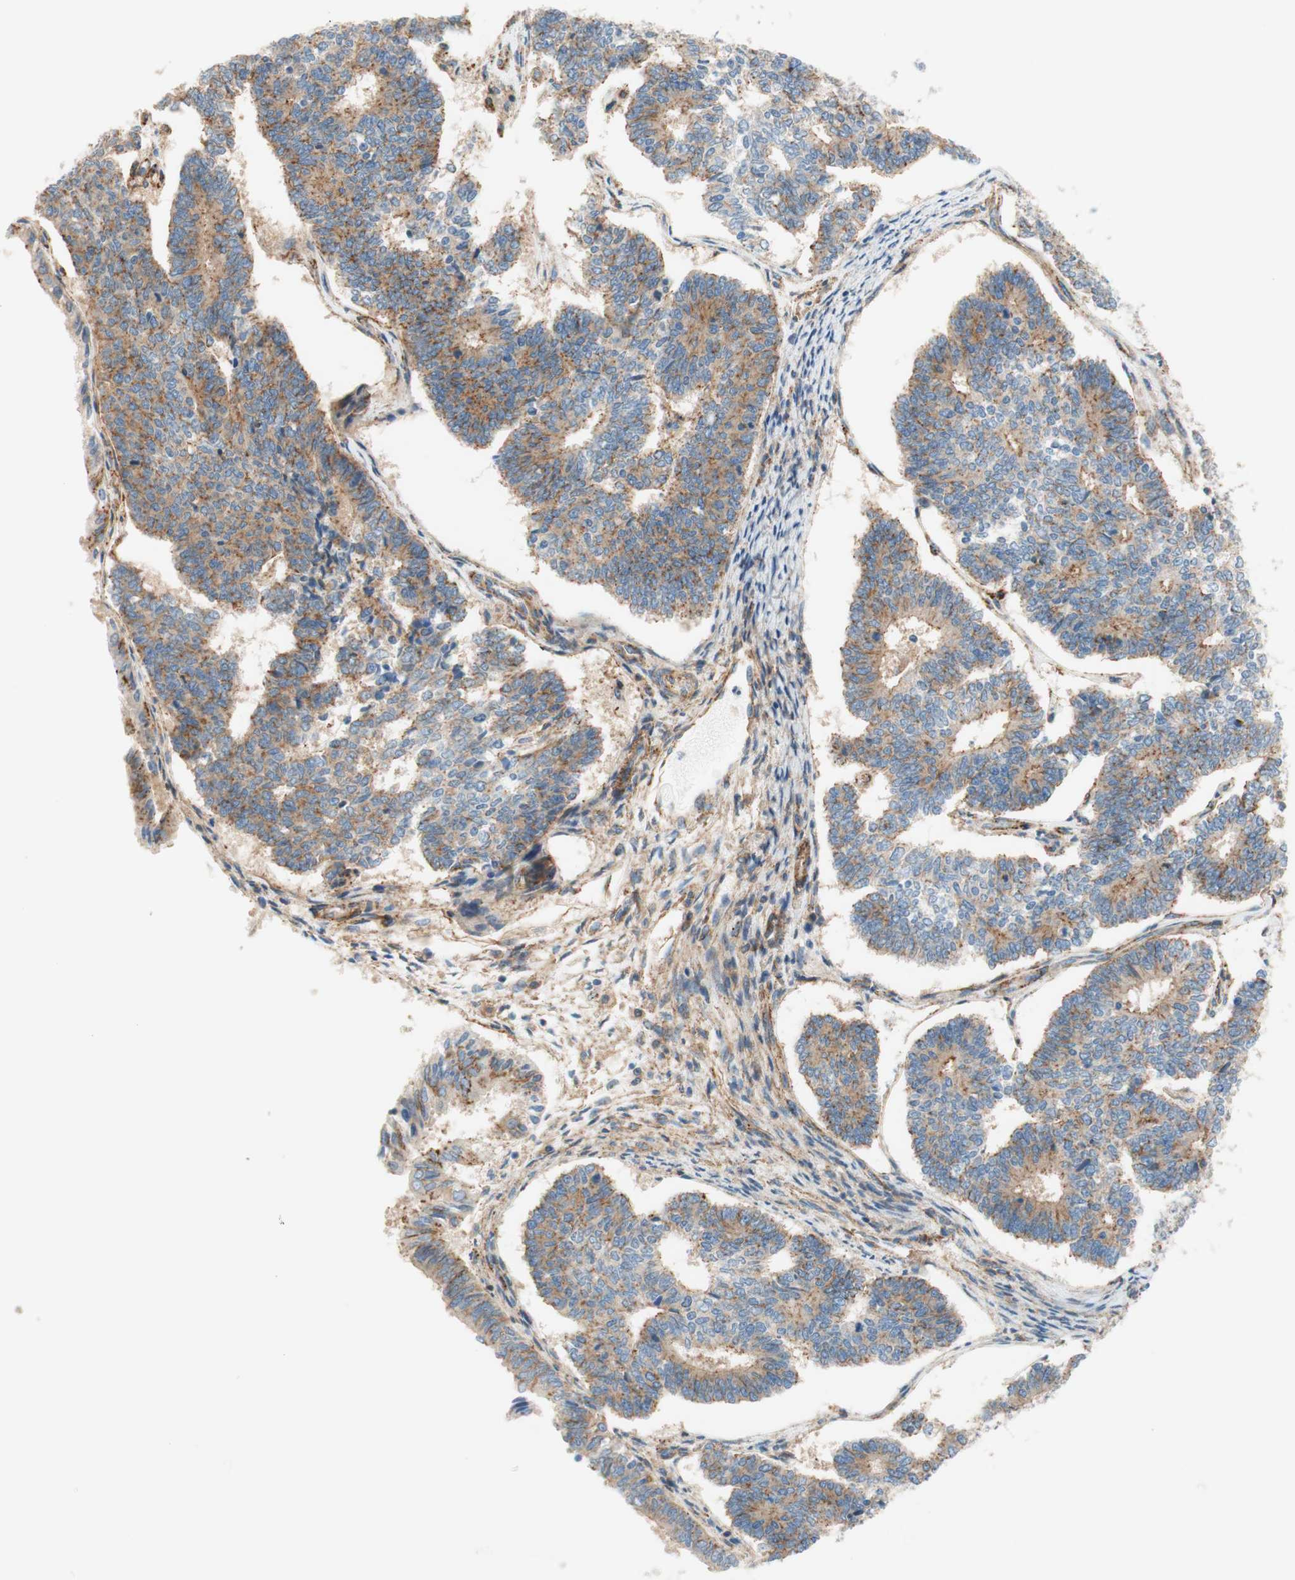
{"staining": {"intensity": "moderate", "quantity": ">75%", "location": "cytoplasmic/membranous"}, "tissue": "endometrial cancer", "cell_type": "Tumor cells", "image_type": "cancer", "snomed": [{"axis": "morphology", "description": "Adenocarcinoma, NOS"}, {"axis": "topography", "description": "Endometrium"}], "caption": "IHC of adenocarcinoma (endometrial) demonstrates medium levels of moderate cytoplasmic/membranous expression in about >75% of tumor cells.", "gene": "VPS26A", "patient": {"sex": "female", "age": 70}}